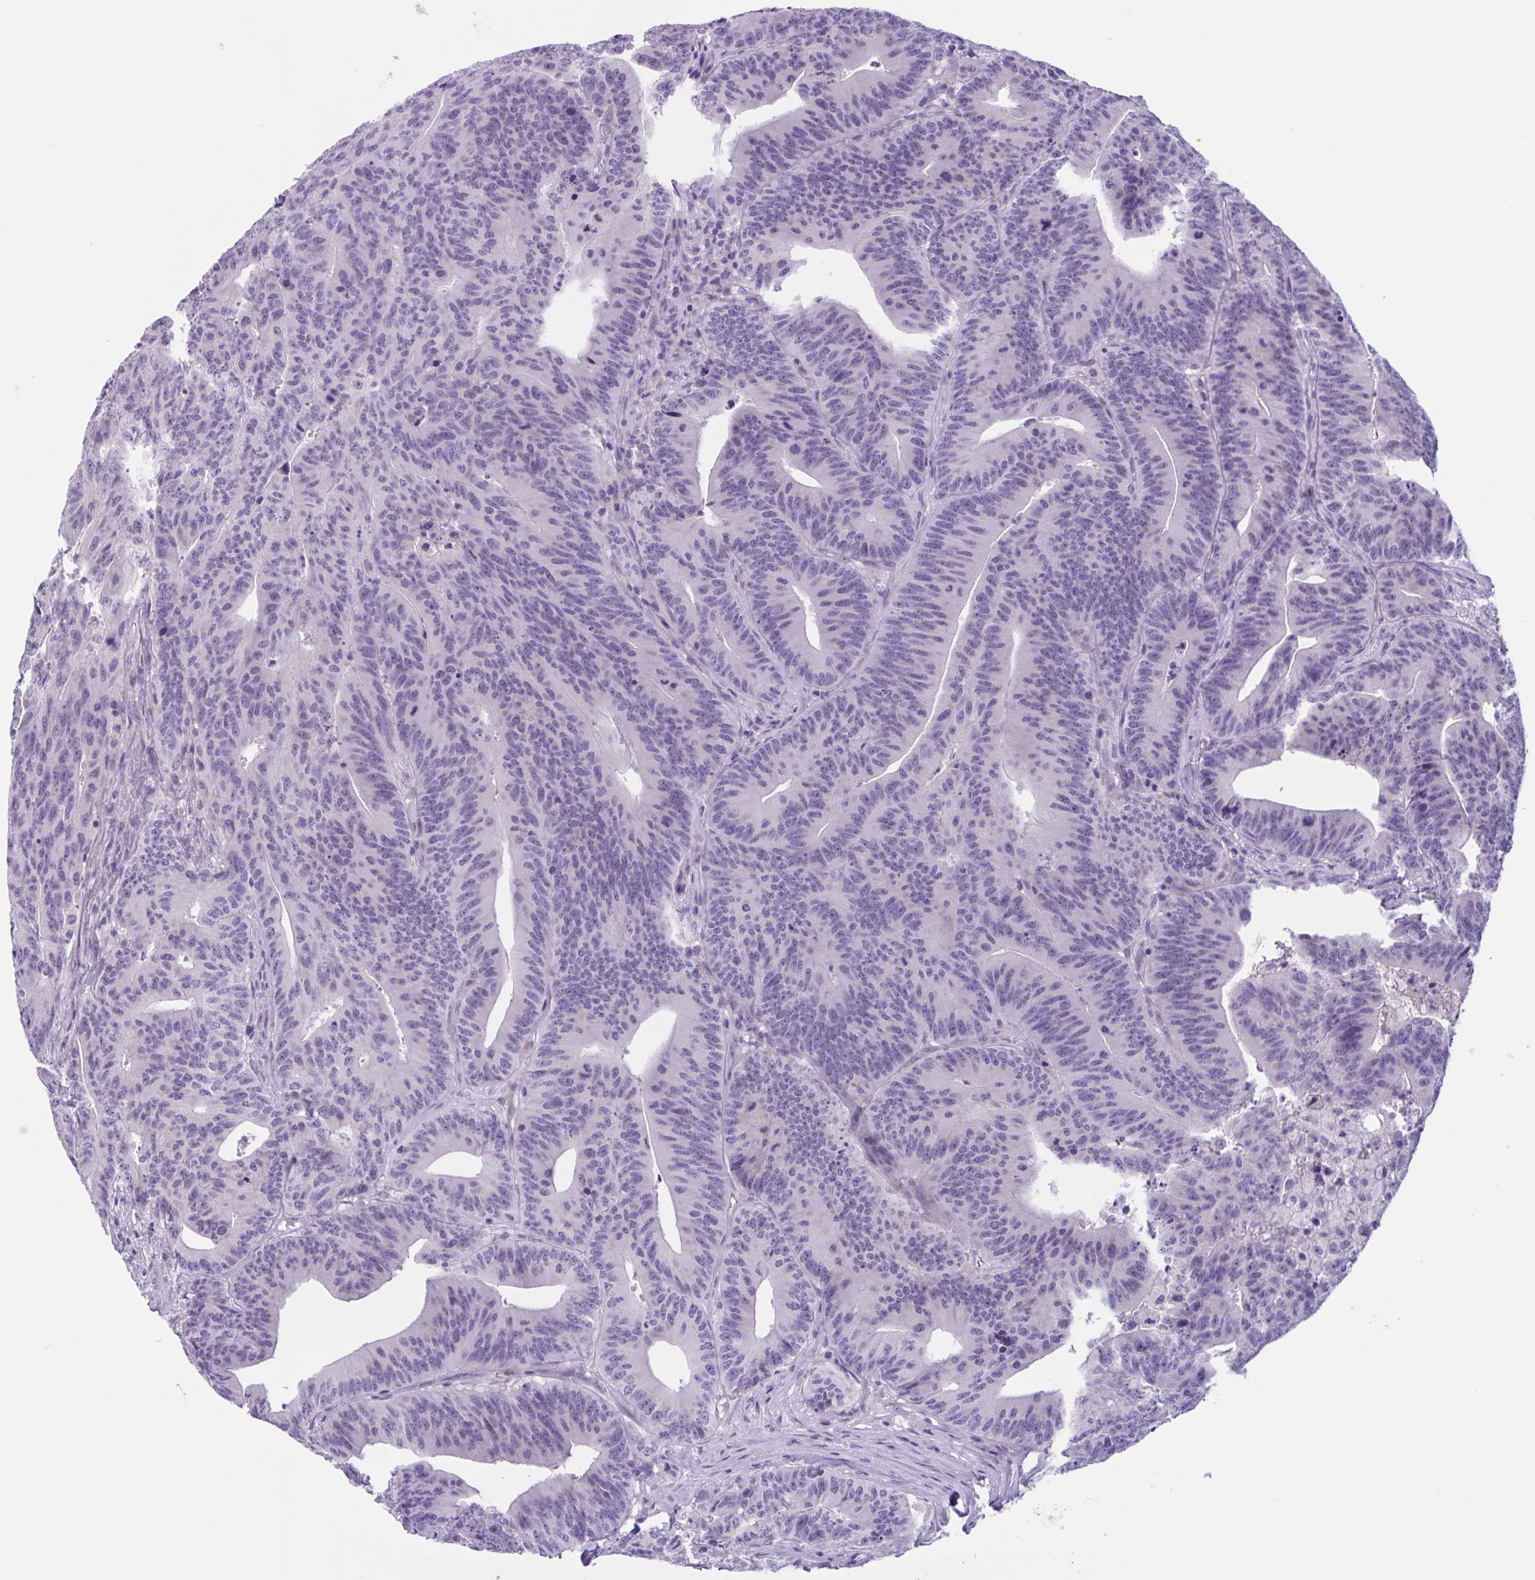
{"staining": {"intensity": "negative", "quantity": "none", "location": "none"}, "tissue": "colorectal cancer", "cell_type": "Tumor cells", "image_type": "cancer", "snomed": [{"axis": "morphology", "description": "Adenocarcinoma, NOS"}, {"axis": "topography", "description": "Colon"}], "caption": "Immunohistochemistry (IHC) image of neoplastic tissue: human colorectal adenocarcinoma stained with DAB reveals no significant protein positivity in tumor cells.", "gene": "WNT9B", "patient": {"sex": "female", "age": 78}}